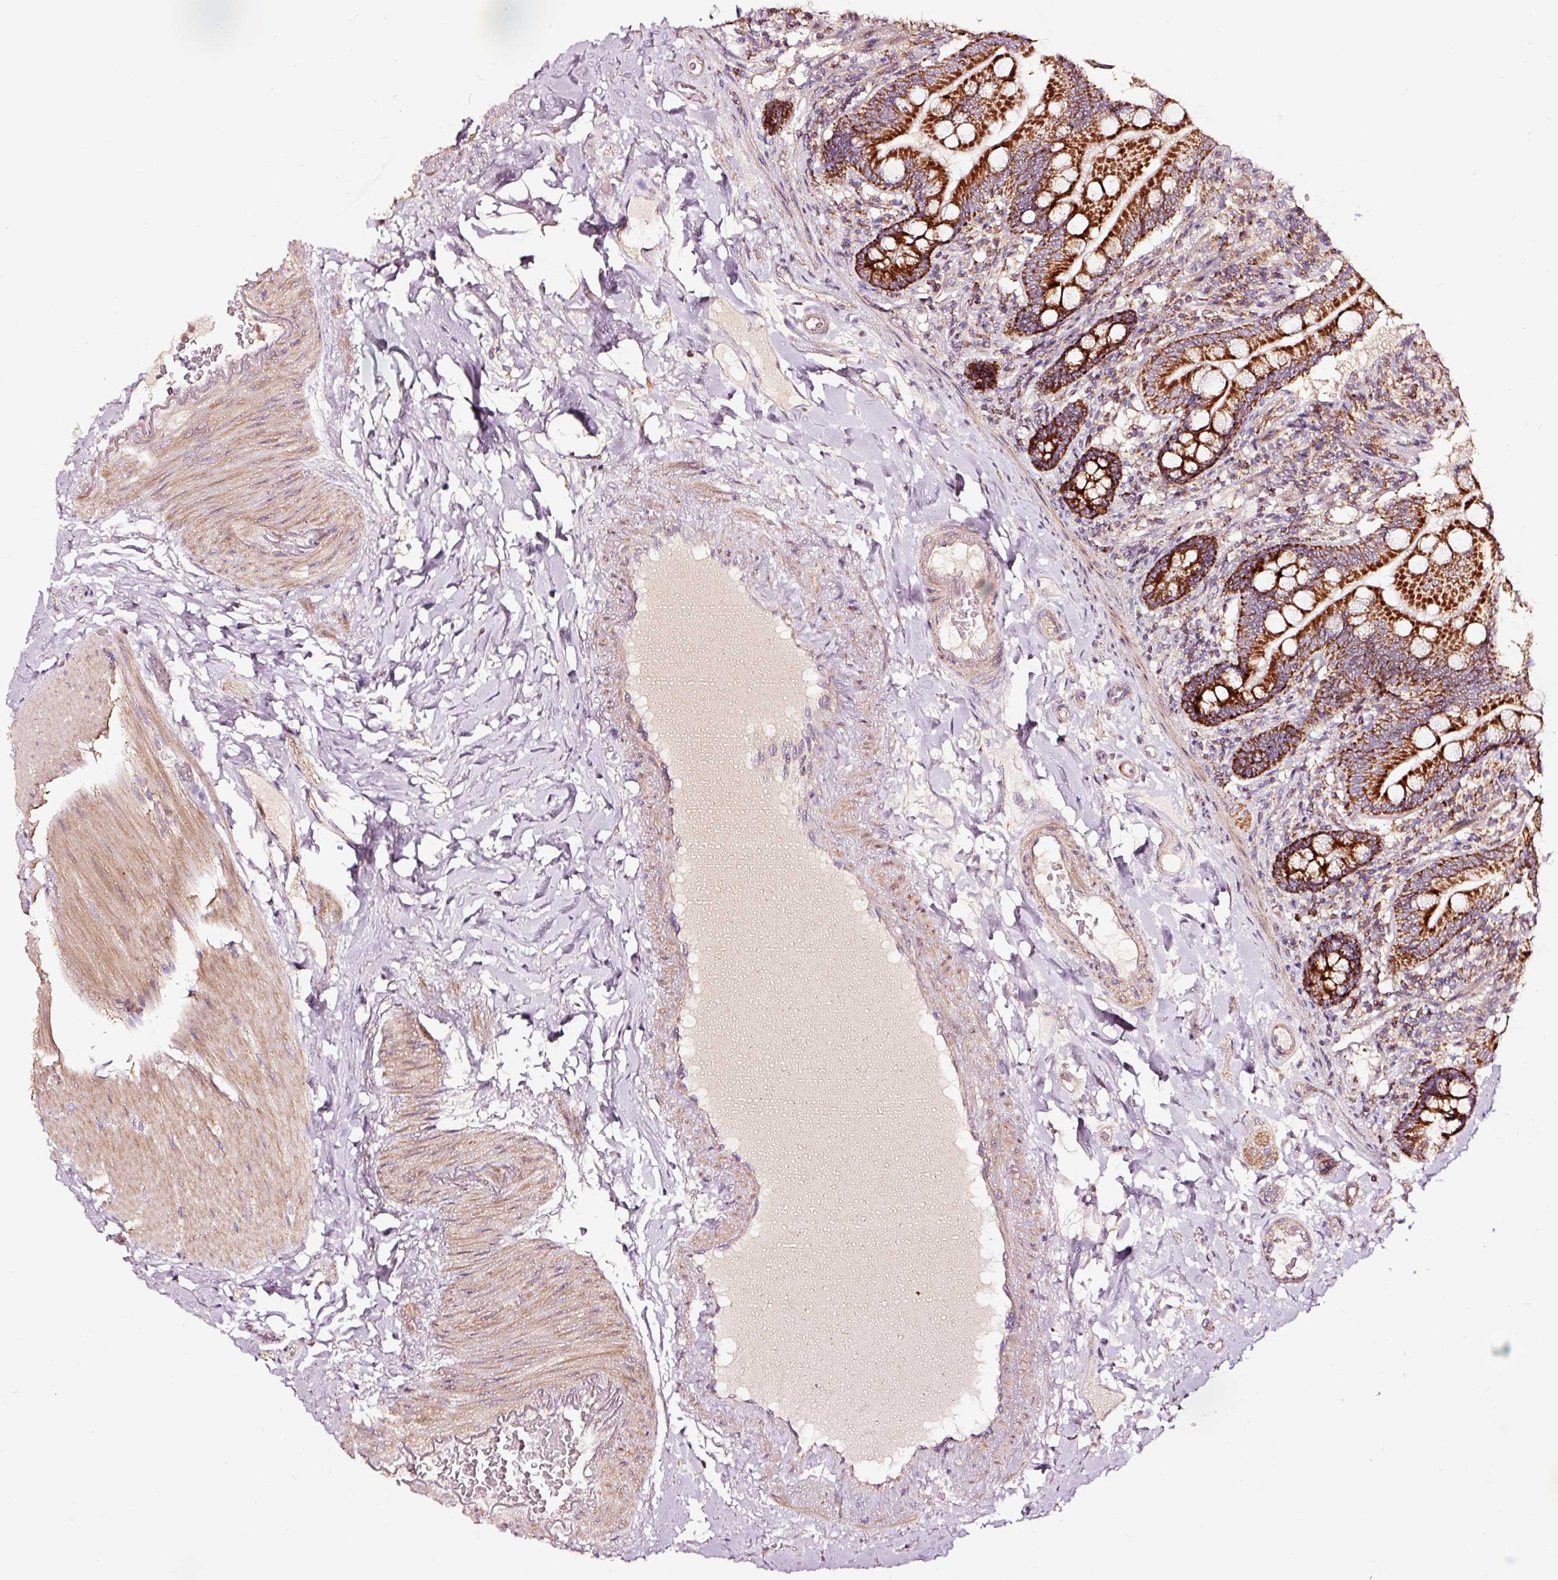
{"staining": {"intensity": "strong", "quantity": ">75%", "location": "cytoplasmic/membranous"}, "tissue": "small intestine", "cell_type": "Glandular cells", "image_type": "normal", "snomed": [{"axis": "morphology", "description": "Normal tissue, NOS"}, {"axis": "topography", "description": "Small intestine"}], "caption": "Immunohistochemistry (IHC) micrograph of normal small intestine: human small intestine stained using IHC shows high levels of strong protein expression localized specifically in the cytoplasmic/membranous of glandular cells, appearing as a cytoplasmic/membranous brown color.", "gene": "TPM1", "patient": {"sex": "female", "age": 64}}